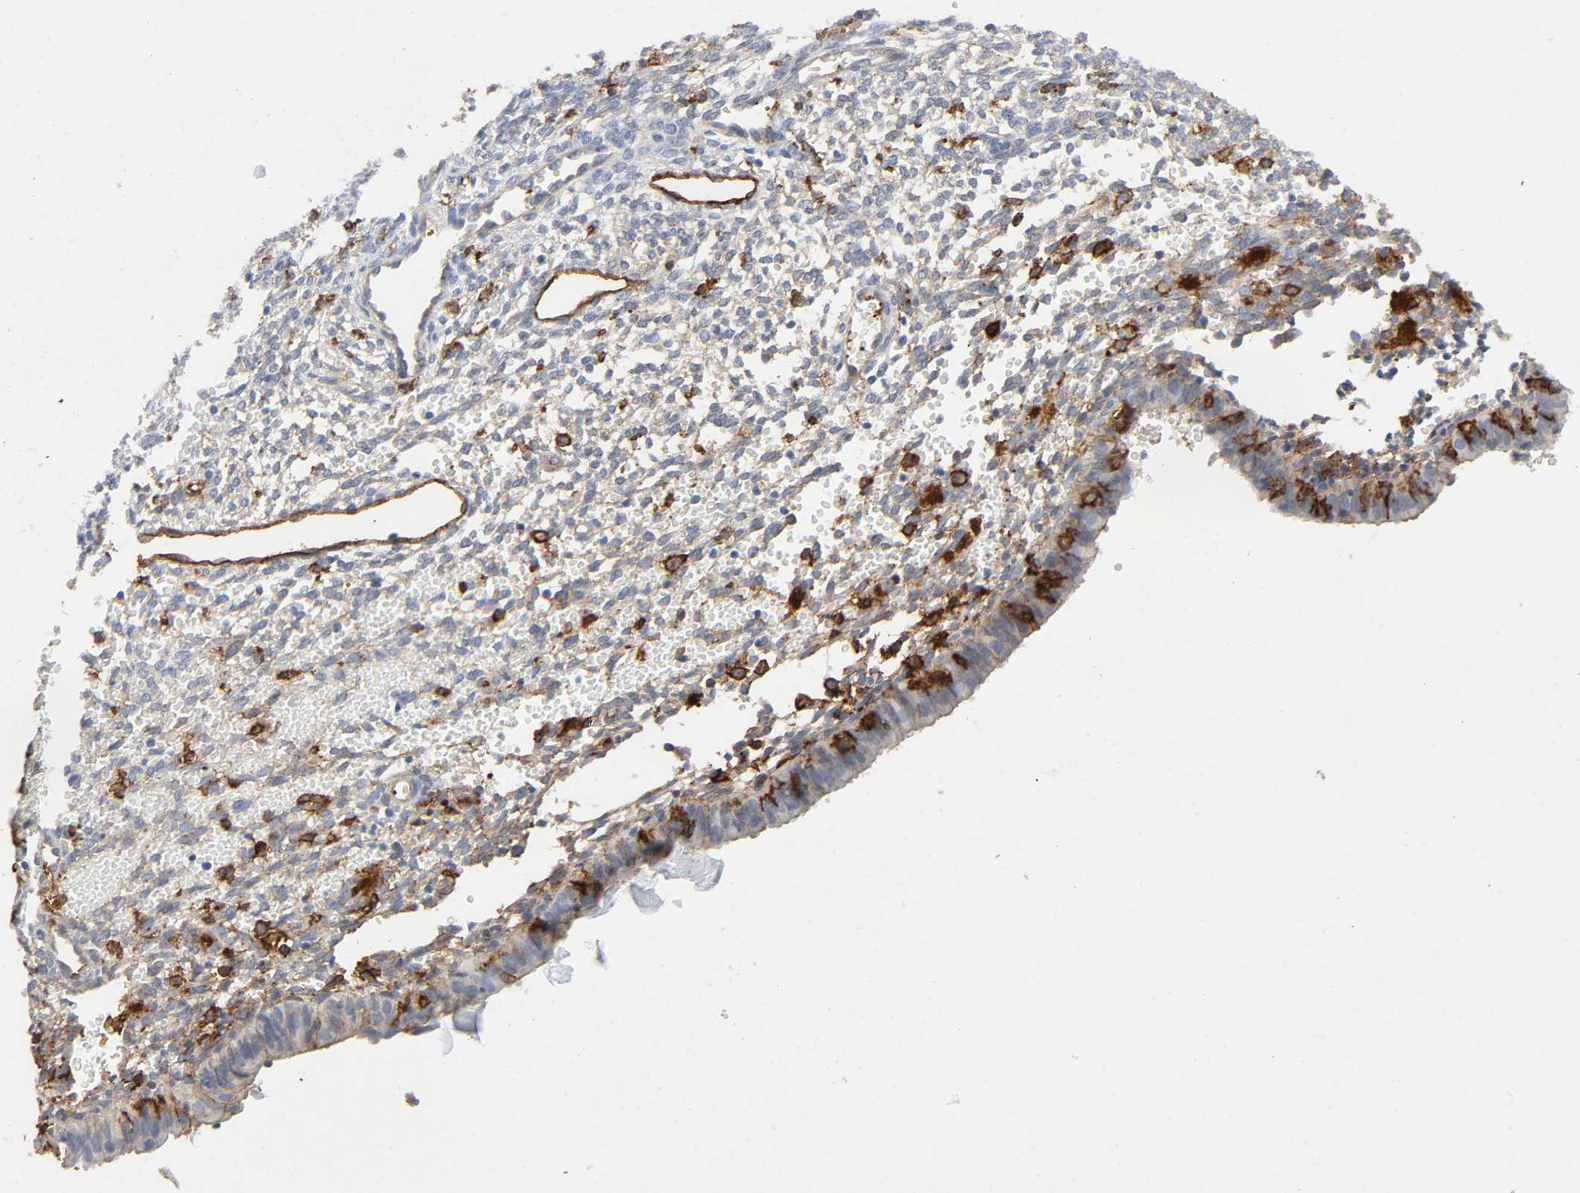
{"staining": {"intensity": "weak", "quantity": "<25%", "location": "cytoplasmic/membranous"}, "tissue": "endometrium", "cell_type": "Cells in endometrial stroma", "image_type": "normal", "snomed": [{"axis": "morphology", "description": "Normal tissue, NOS"}, {"axis": "topography", "description": "Endometrium"}], "caption": "Immunohistochemistry (IHC) image of normal endometrium: endometrium stained with DAB shows no significant protein staining in cells in endometrial stroma.", "gene": "LYN", "patient": {"sex": "female", "age": 61}}